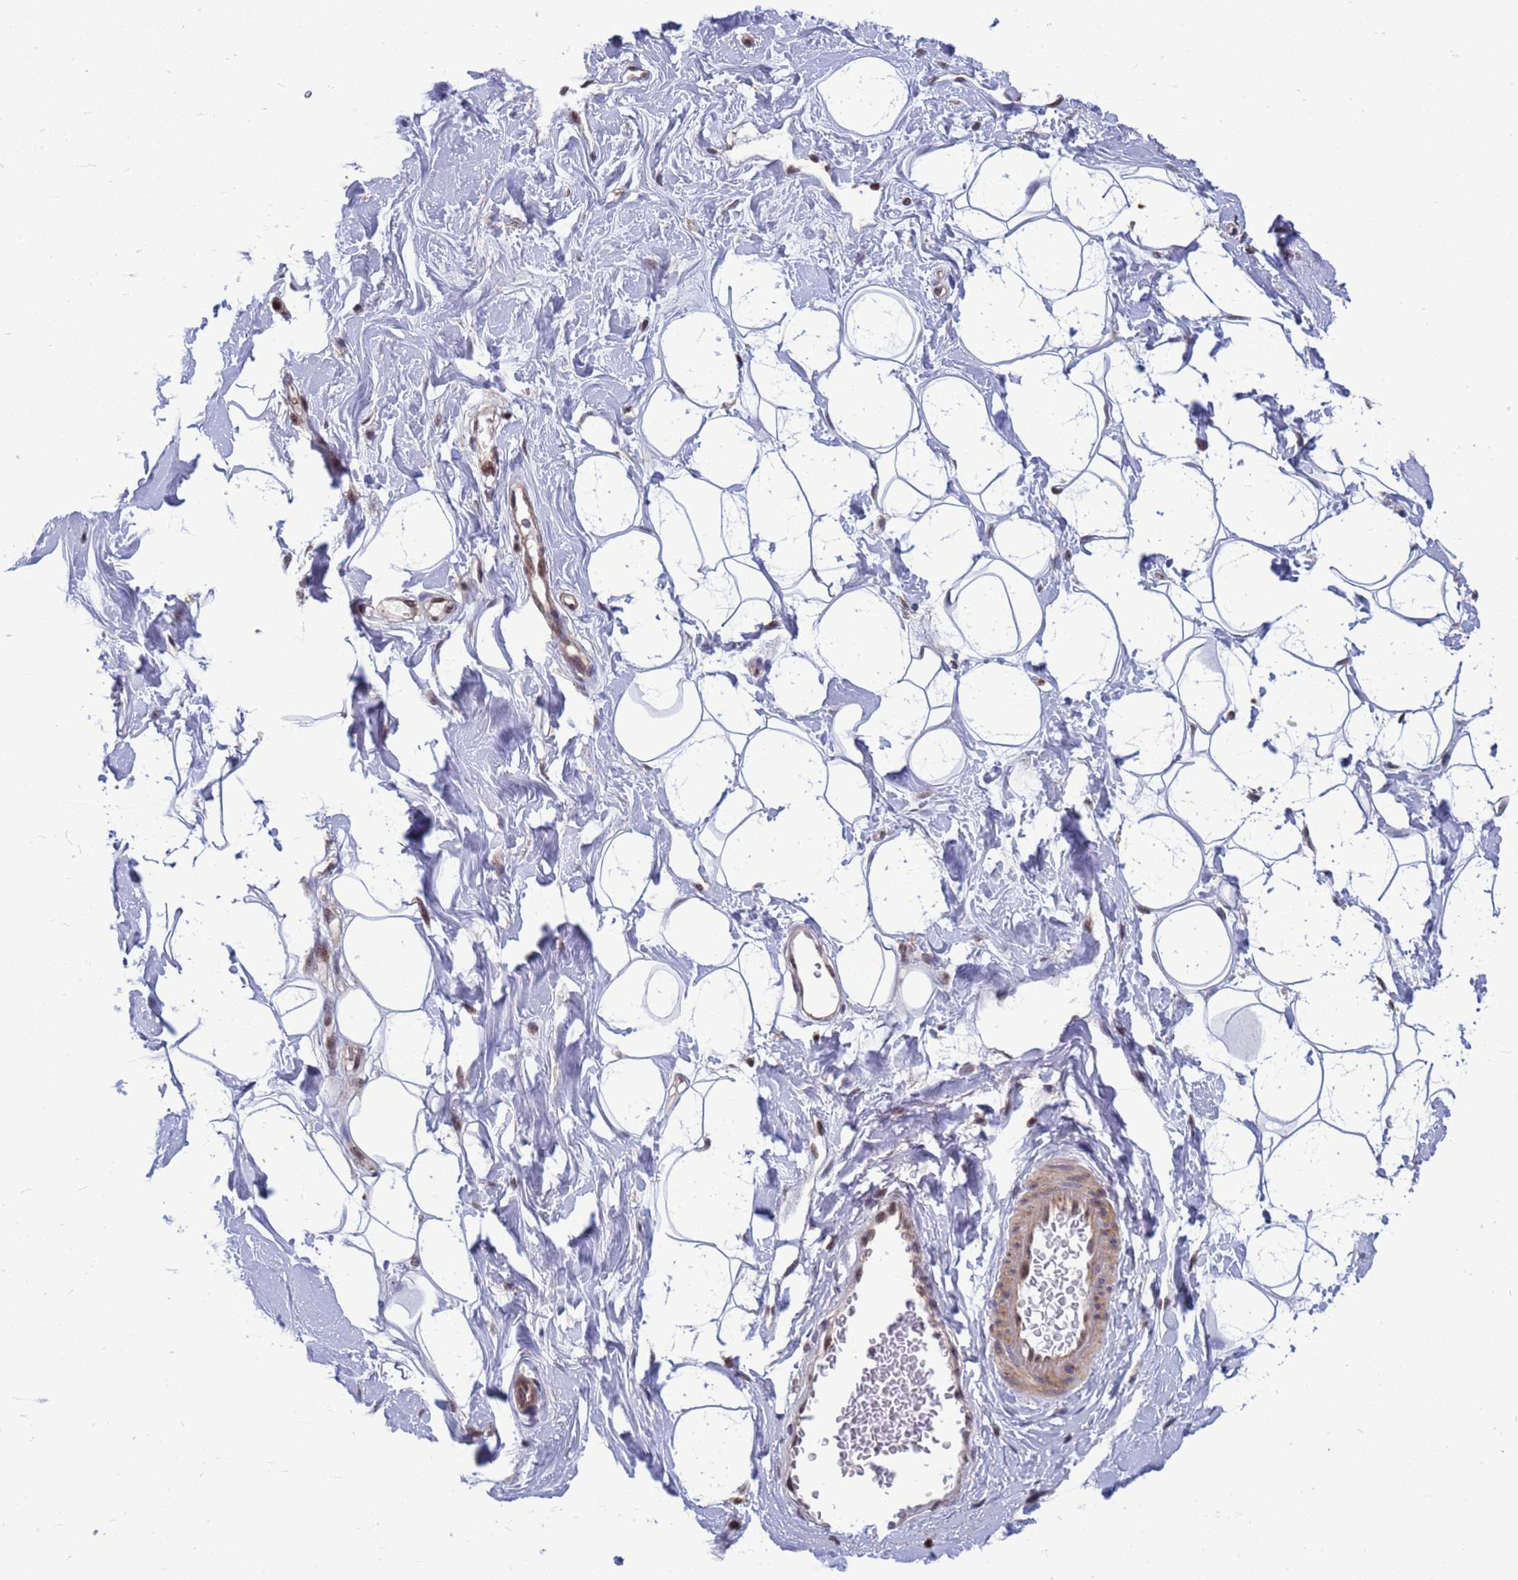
{"staining": {"intensity": "negative", "quantity": "none", "location": "none"}, "tissue": "adipose tissue", "cell_type": "Adipocytes", "image_type": "normal", "snomed": [{"axis": "morphology", "description": "Normal tissue, NOS"}, {"axis": "topography", "description": "Breast"}], "caption": "Image shows no protein expression in adipocytes of unremarkable adipose tissue. The staining was performed using DAB to visualize the protein expression in brown, while the nuclei were stained in blue with hematoxylin (Magnification: 20x).", "gene": "NSL1", "patient": {"sex": "female", "age": 26}}